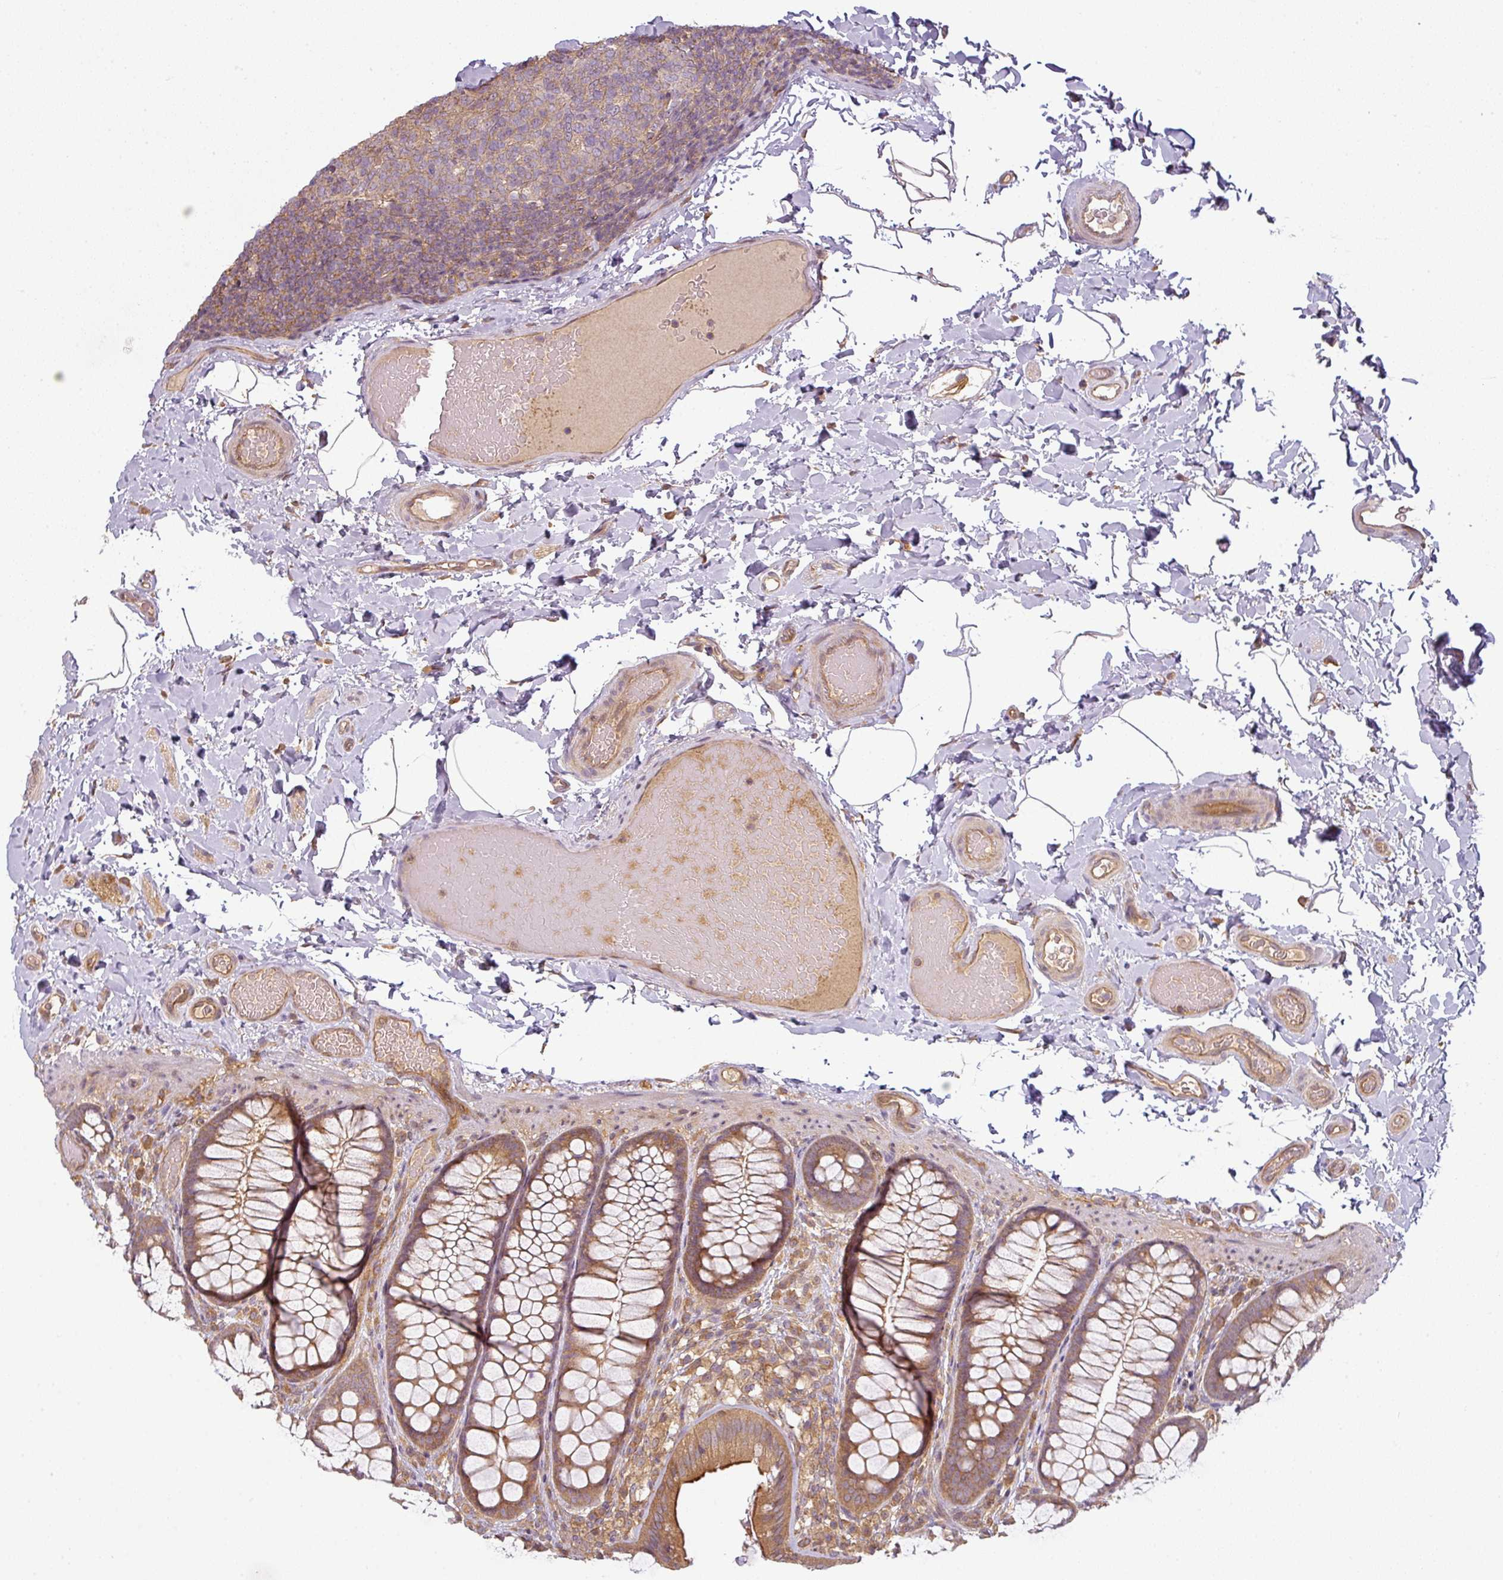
{"staining": {"intensity": "moderate", "quantity": ">75%", "location": "cytoplasmic/membranous"}, "tissue": "colon", "cell_type": "Endothelial cells", "image_type": "normal", "snomed": [{"axis": "morphology", "description": "Normal tissue, NOS"}, {"axis": "topography", "description": "Colon"}], "caption": "This micrograph exhibits IHC staining of normal human colon, with medium moderate cytoplasmic/membranous staining in approximately >75% of endothelial cells.", "gene": "RNF31", "patient": {"sex": "male", "age": 46}}